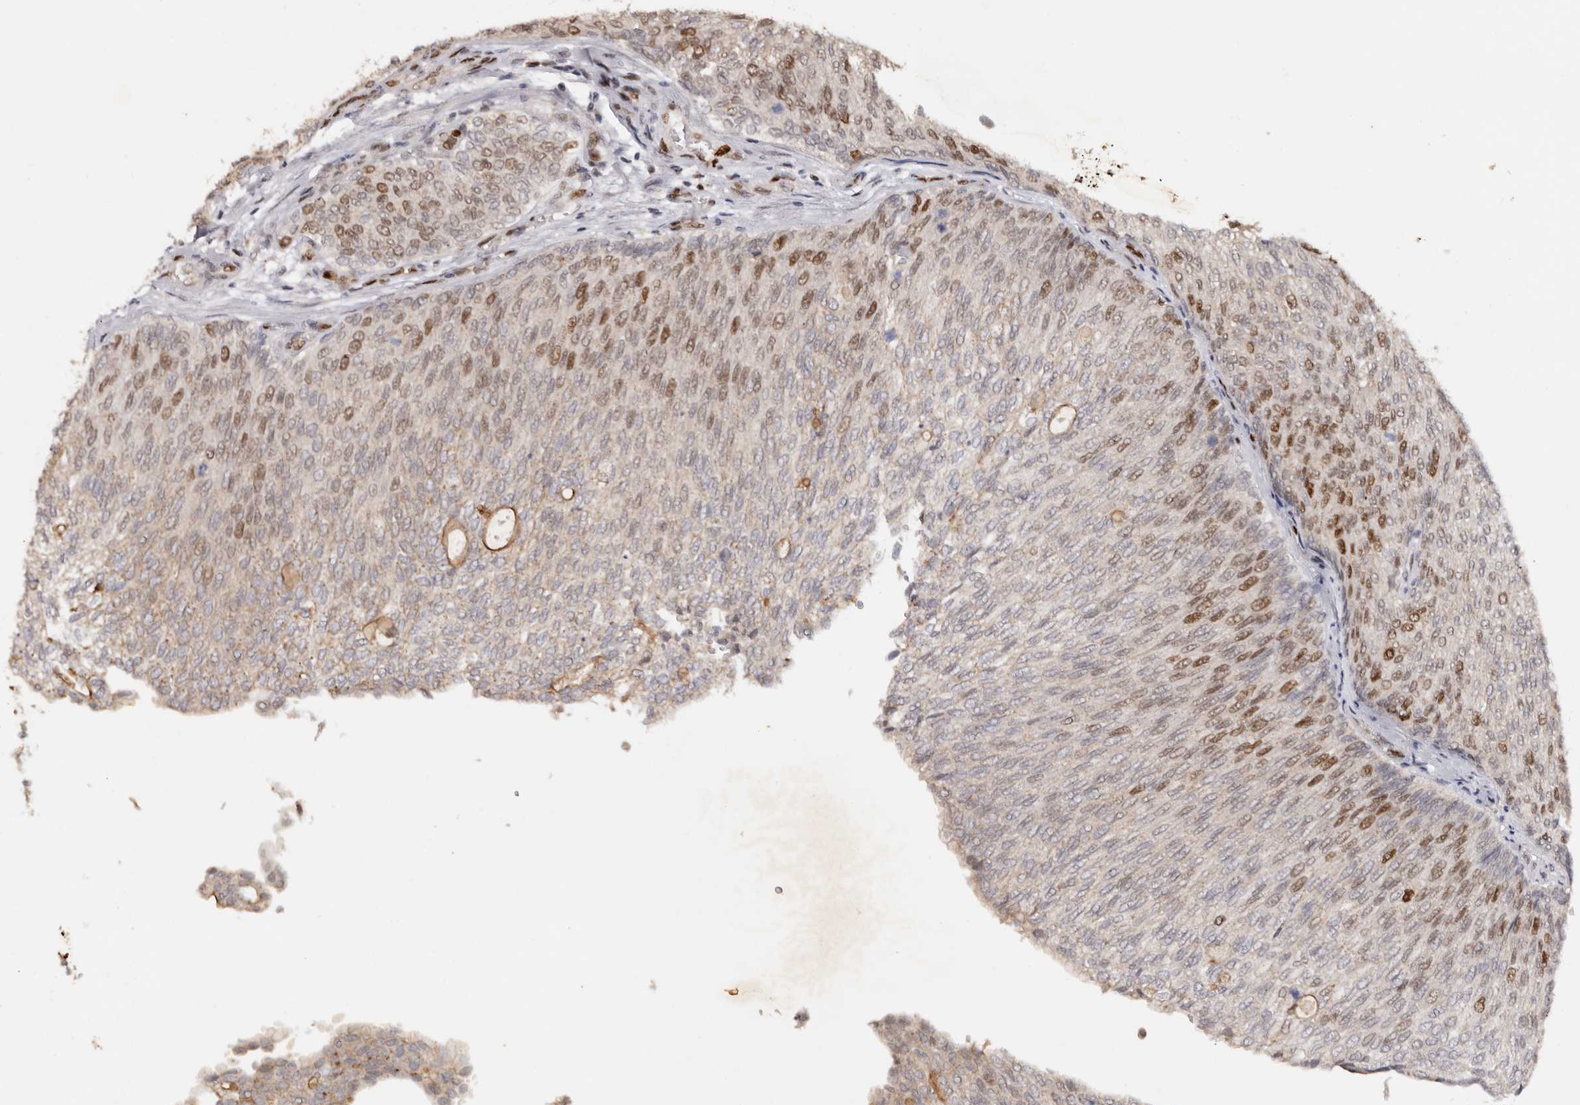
{"staining": {"intensity": "moderate", "quantity": "25%-75%", "location": "nuclear"}, "tissue": "urothelial cancer", "cell_type": "Tumor cells", "image_type": "cancer", "snomed": [{"axis": "morphology", "description": "Urothelial carcinoma, Low grade"}, {"axis": "topography", "description": "Urinary bladder"}], "caption": "This is an image of IHC staining of low-grade urothelial carcinoma, which shows moderate expression in the nuclear of tumor cells.", "gene": "KLF7", "patient": {"sex": "female", "age": 79}}